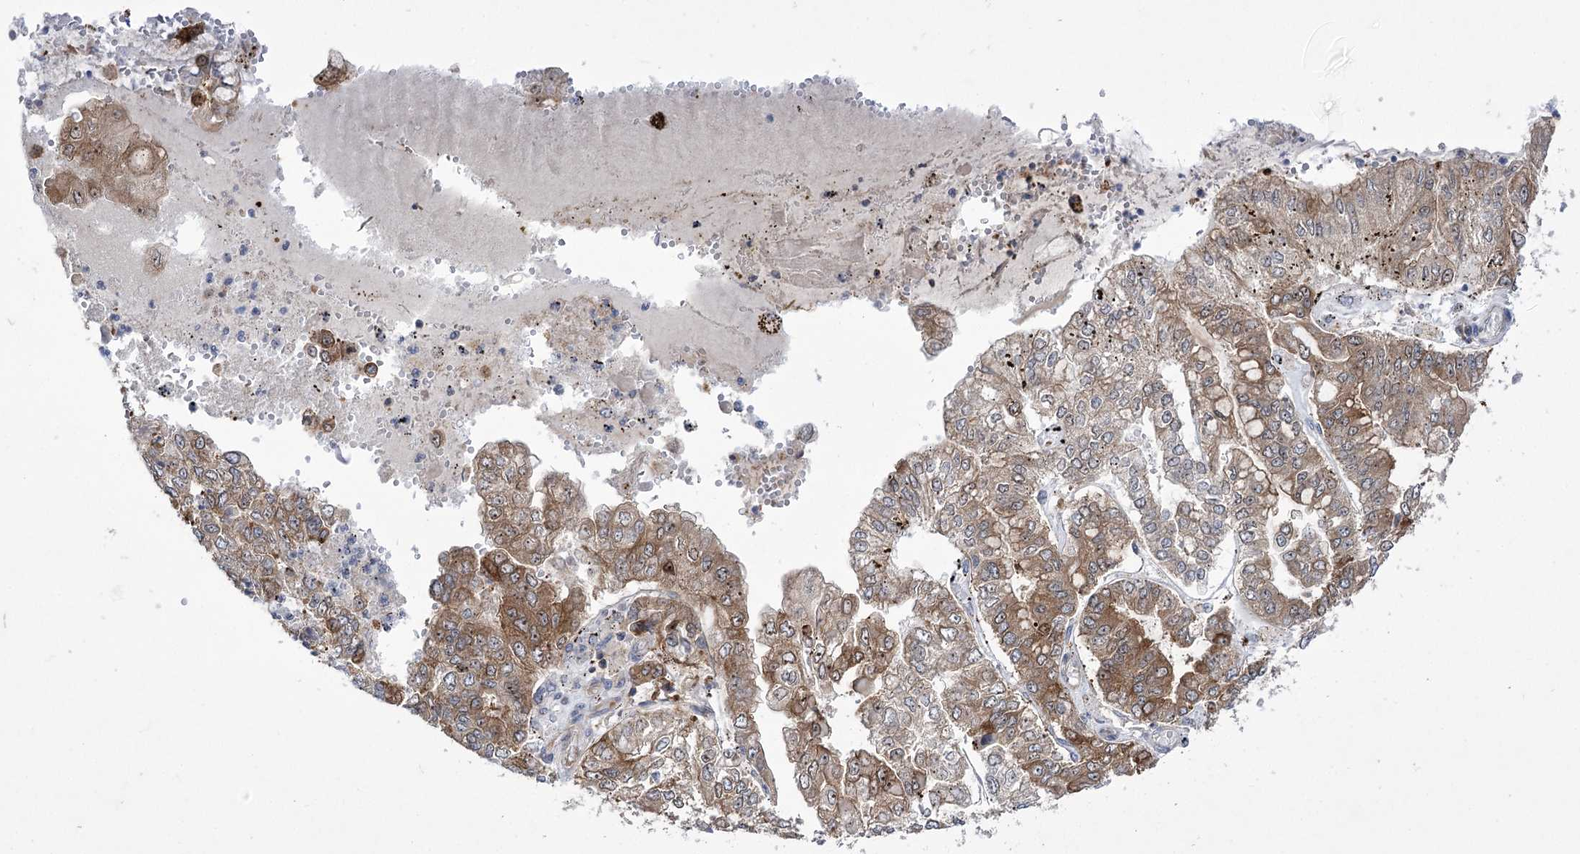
{"staining": {"intensity": "strong", "quantity": "25%-75%", "location": "cytoplasmic/membranous"}, "tissue": "stomach cancer", "cell_type": "Tumor cells", "image_type": "cancer", "snomed": [{"axis": "morphology", "description": "Adenocarcinoma, NOS"}, {"axis": "topography", "description": "Stomach"}], "caption": "IHC of stomach cancer (adenocarcinoma) exhibits high levels of strong cytoplasmic/membranous positivity in about 25%-75% of tumor cells.", "gene": "ZNF622", "patient": {"sex": "male", "age": 76}}